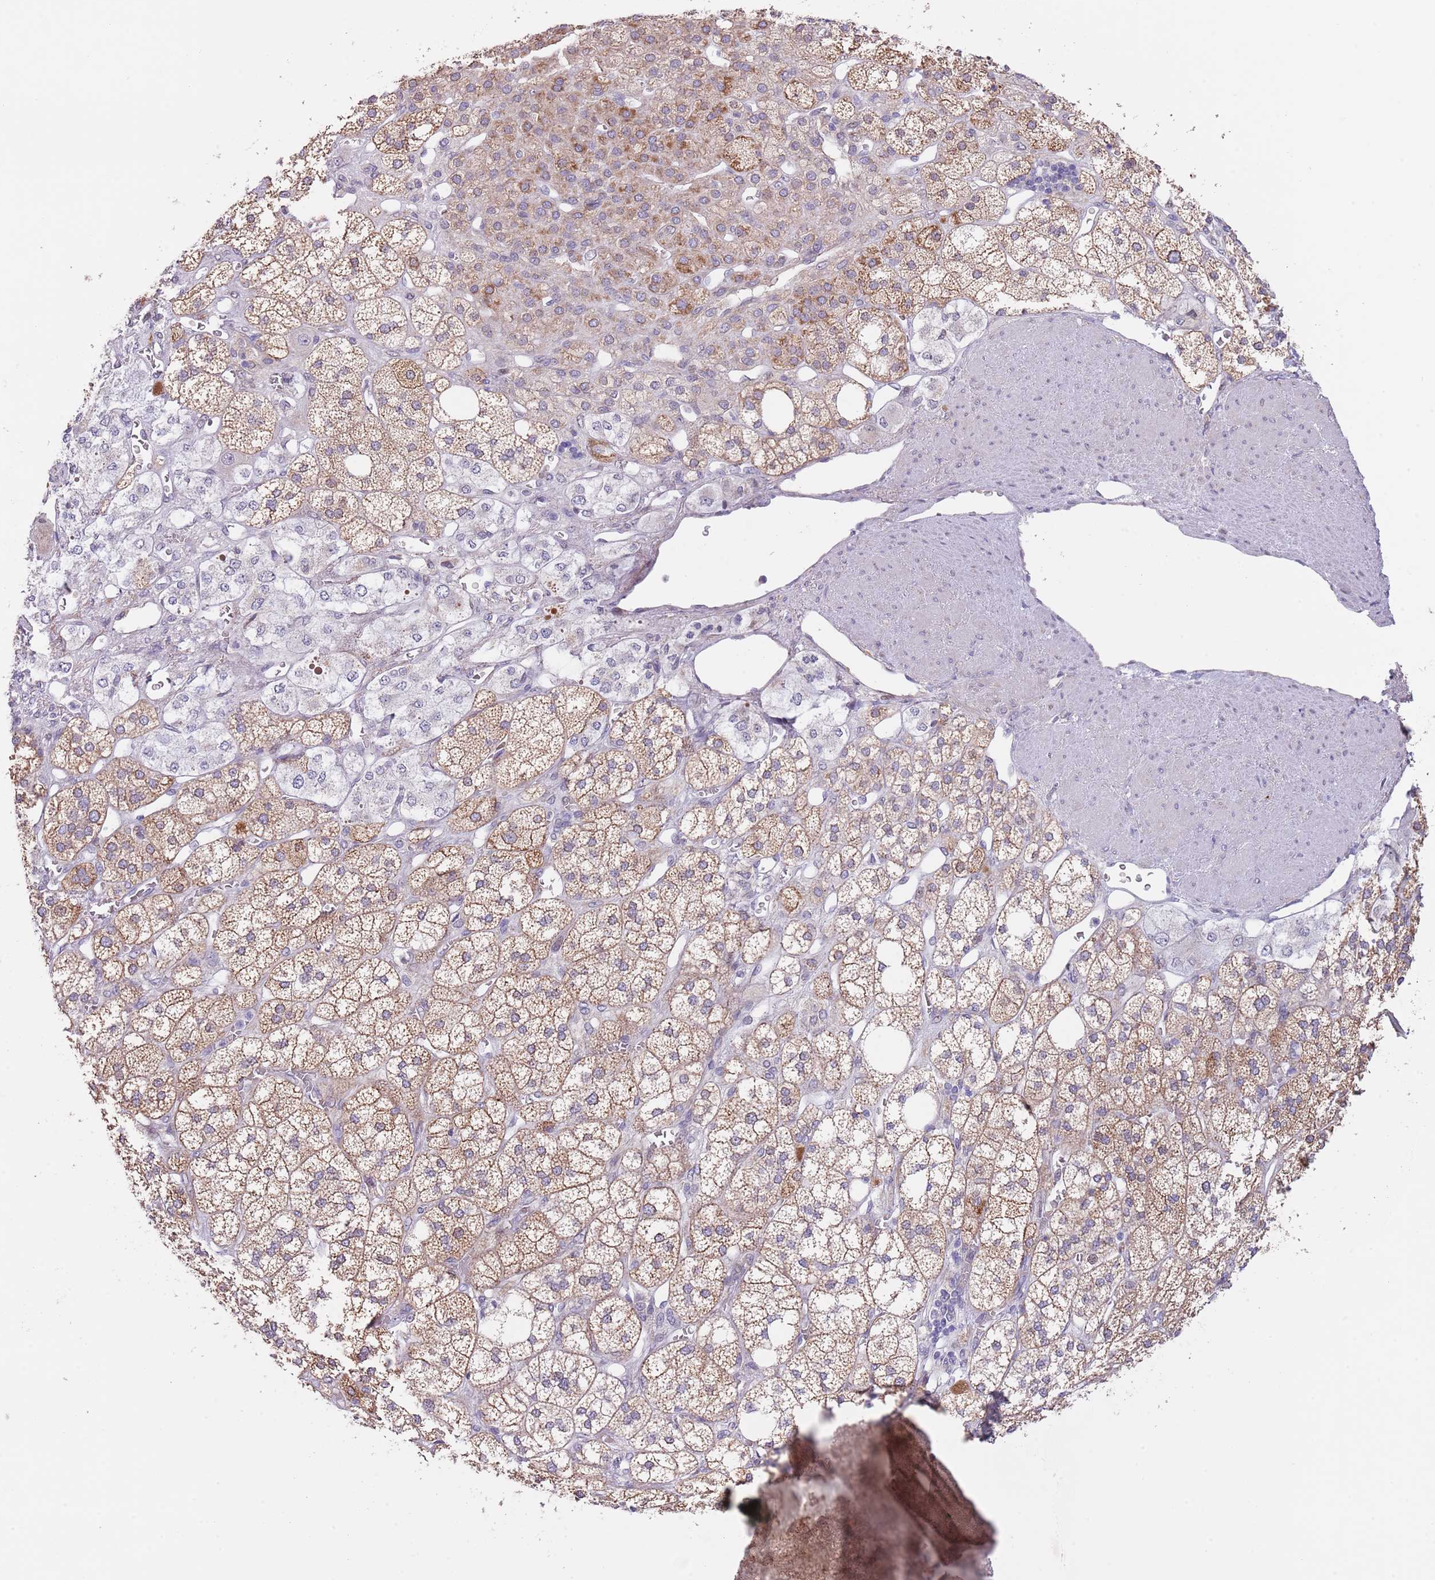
{"staining": {"intensity": "moderate", "quantity": ">75%", "location": "cytoplasmic/membranous"}, "tissue": "adrenal gland", "cell_type": "Glandular cells", "image_type": "normal", "snomed": [{"axis": "morphology", "description": "Normal tissue, NOS"}, {"axis": "topography", "description": "Adrenal gland"}], "caption": "Protein staining of benign adrenal gland reveals moderate cytoplasmic/membranous expression in approximately >75% of glandular cells.", "gene": "AP1S2", "patient": {"sex": "male", "age": 61}}